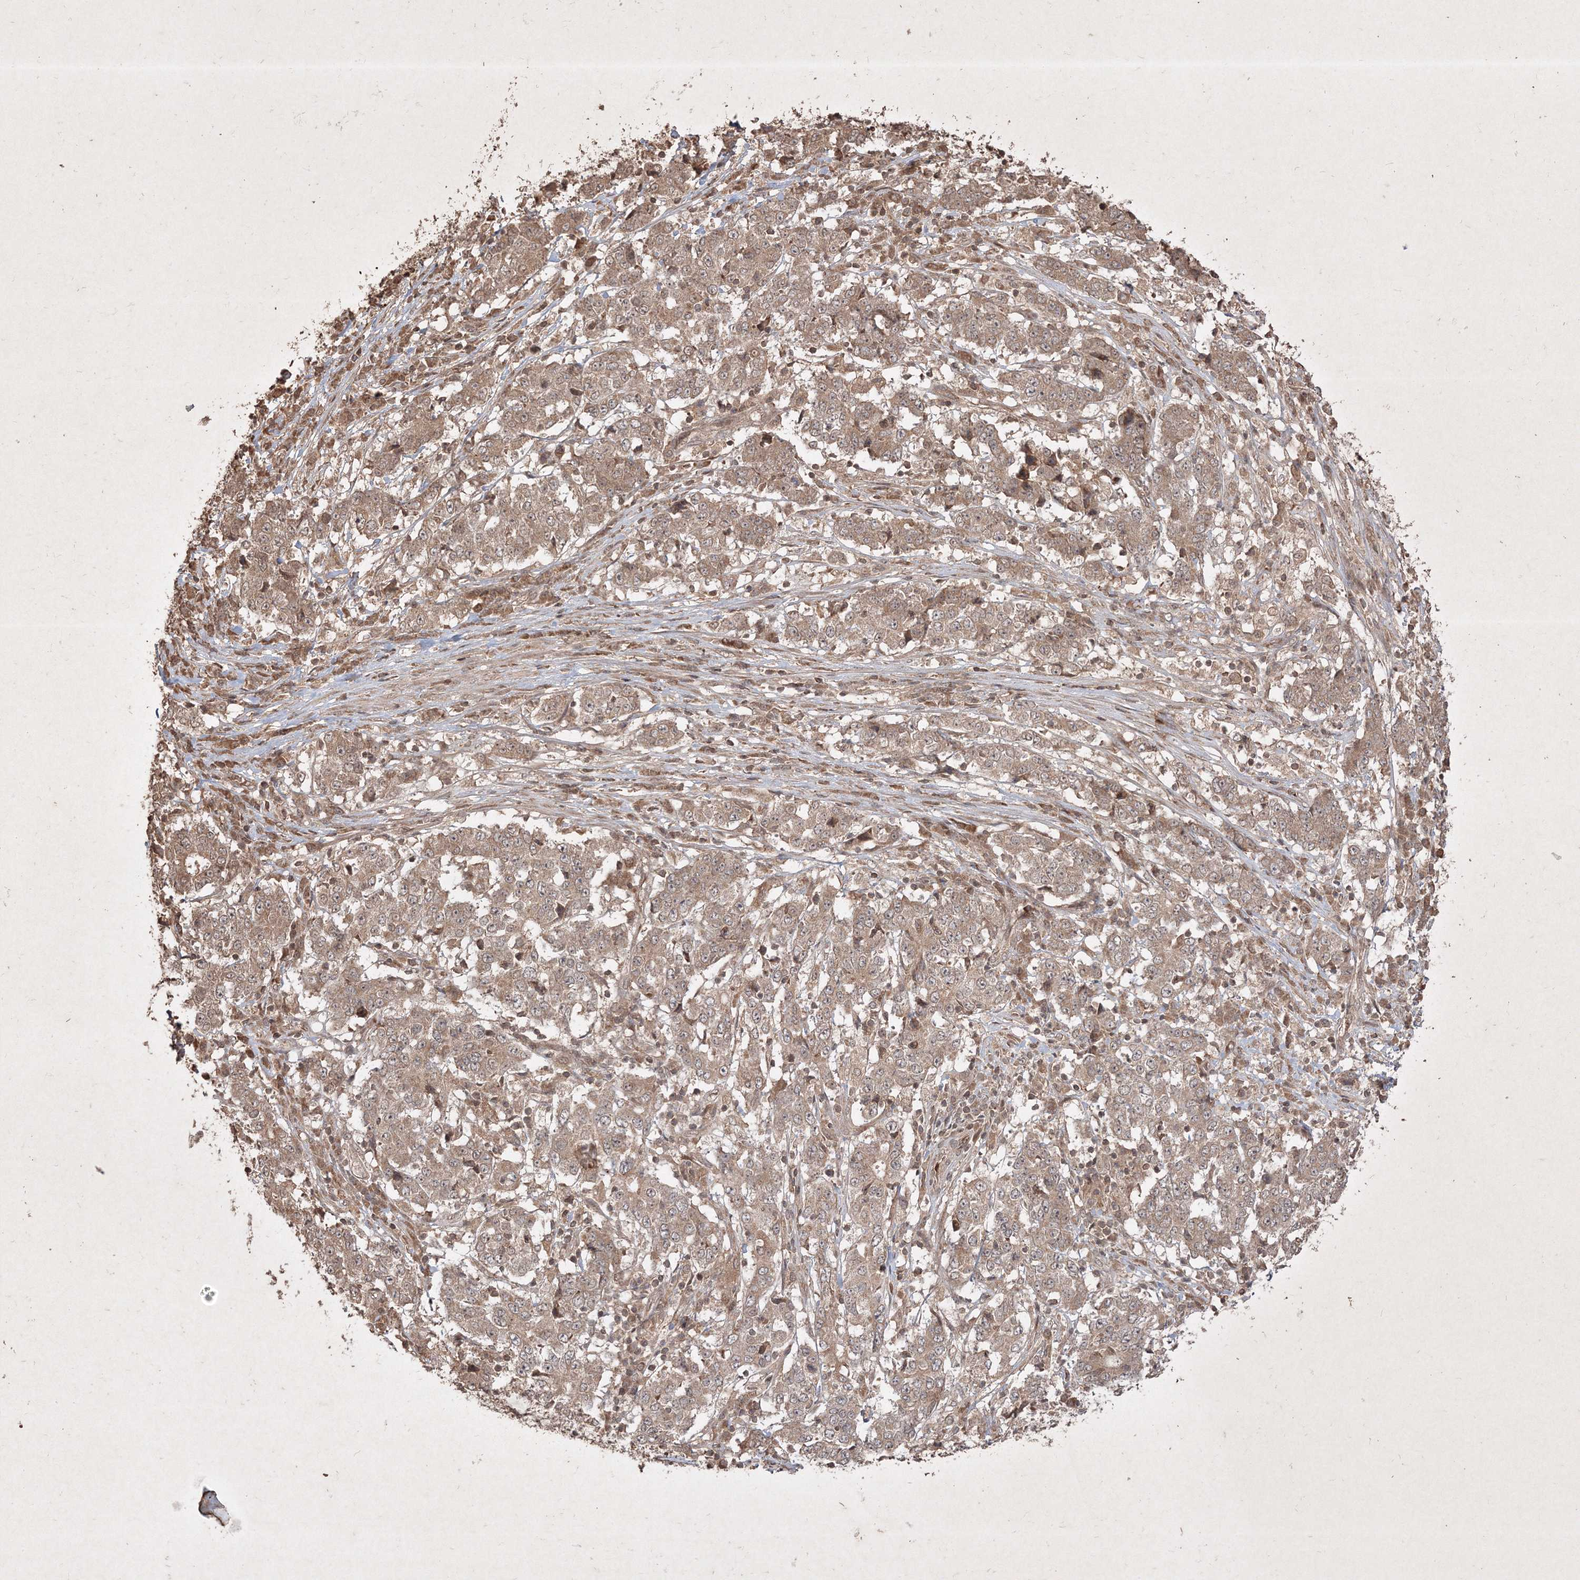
{"staining": {"intensity": "moderate", "quantity": ">75%", "location": "cytoplasmic/membranous"}, "tissue": "stomach cancer", "cell_type": "Tumor cells", "image_type": "cancer", "snomed": [{"axis": "morphology", "description": "Adenocarcinoma, NOS"}, {"axis": "topography", "description": "Stomach"}], "caption": "This micrograph demonstrates stomach cancer stained with immunohistochemistry (IHC) to label a protein in brown. The cytoplasmic/membranous of tumor cells show moderate positivity for the protein. Nuclei are counter-stained blue.", "gene": "PELI3", "patient": {"sex": "male", "age": 59}}